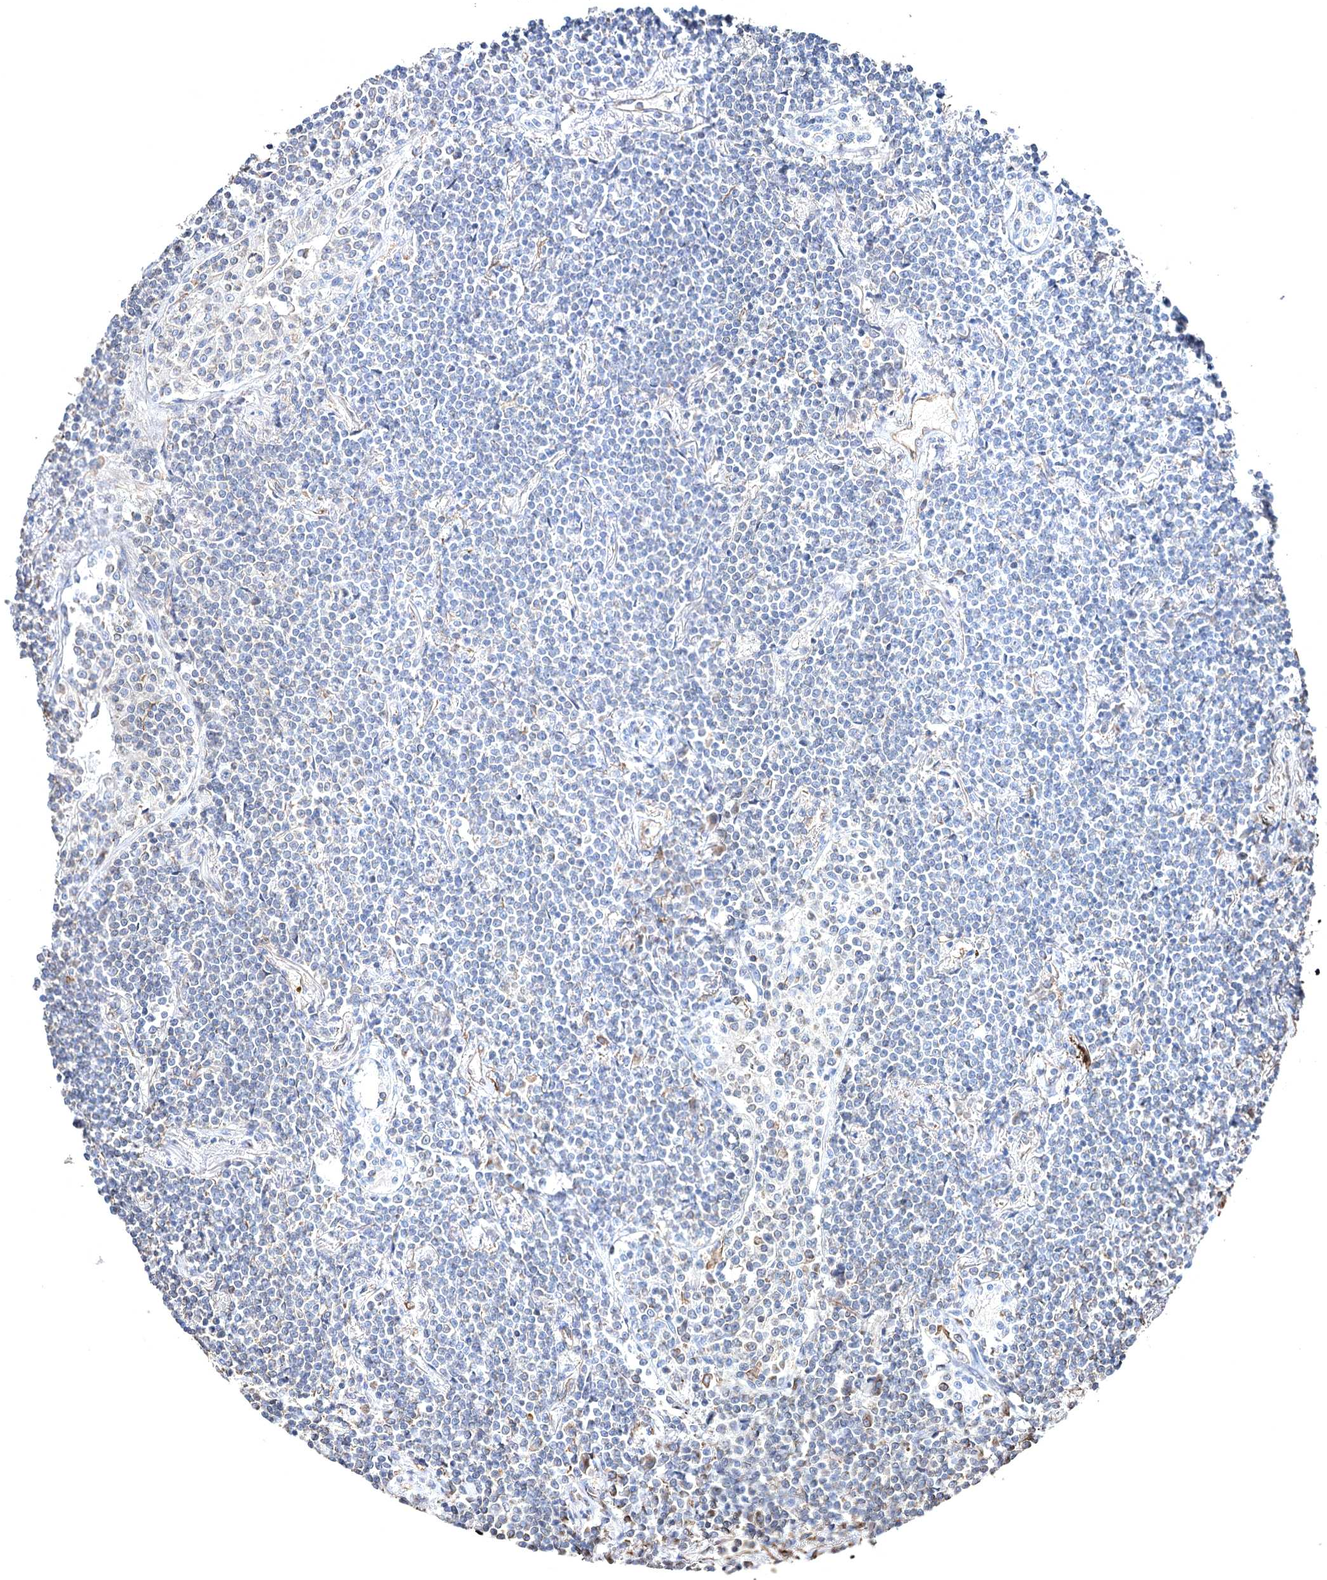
{"staining": {"intensity": "negative", "quantity": "none", "location": "none"}, "tissue": "lymphoma", "cell_type": "Tumor cells", "image_type": "cancer", "snomed": [{"axis": "morphology", "description": "Malignant lymphoma, non-Hodgkin's type, Low grade"}, {"axis": "topography", "description": "Lung"}], "caption": "IHC photomicrograph of lymphoma stained for a protein (brown), which reveals no positivity in tumor cells.", "gene": "CLEC4M", "patient": {"sex": "female", "age": 71}}